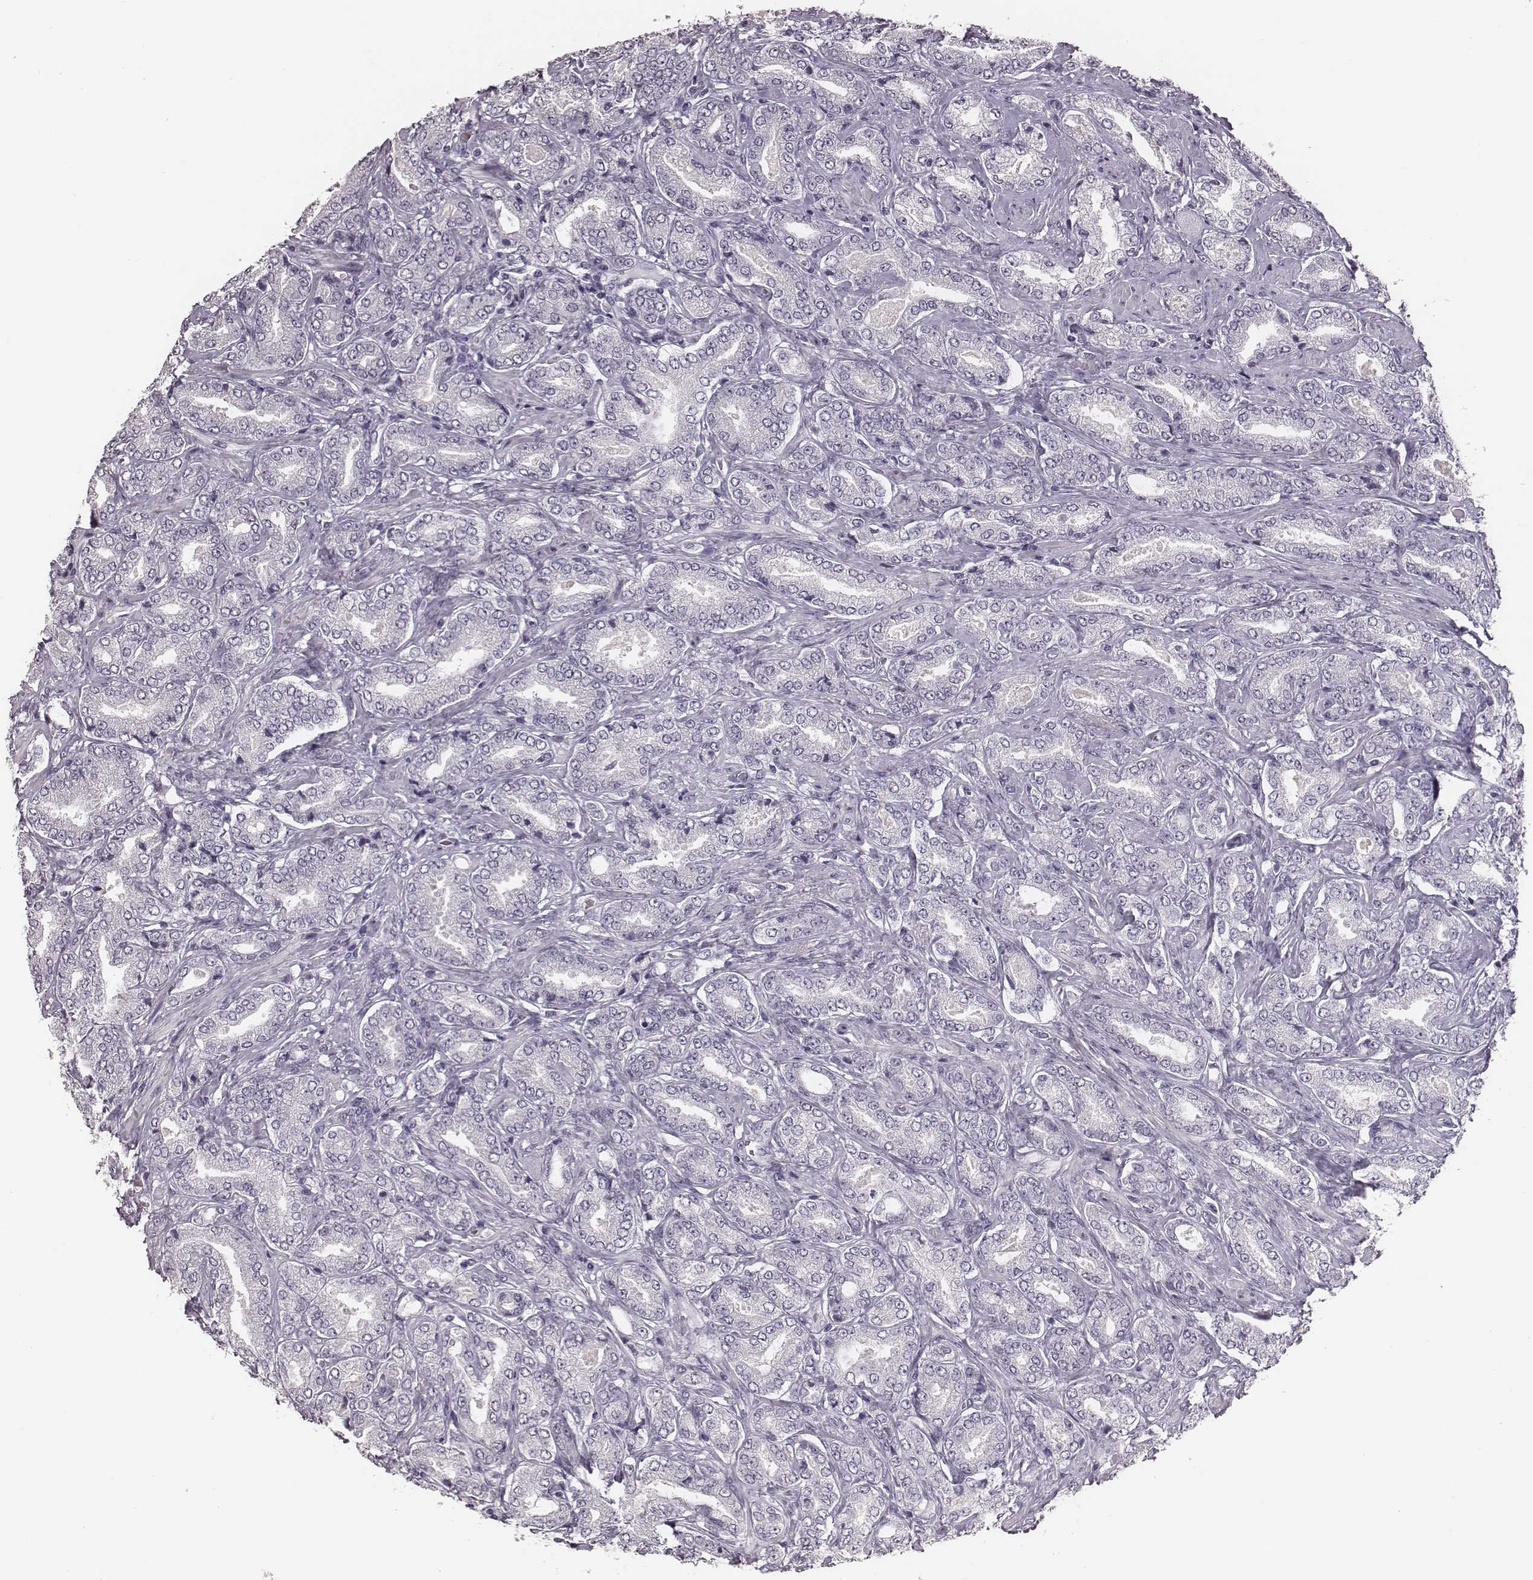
{"staining": {"intensity": "negative", "quantity": "none", "location": "none"}, "tissue": "prostate cancer", "cell_type": "Tumor cells", "image_type": "cancer", "snomed": [{"axis": "morphology", "description": "Adenocarcinoma, NOS"}, {"axis": "topography", "description": "Prostate"}], "caption": "The histopathology image reveals no staining of tumor cells in adenocarcinoma (prostate).", "gene": "CSHL1", "patient": {"sex": "male", "age": 64}}